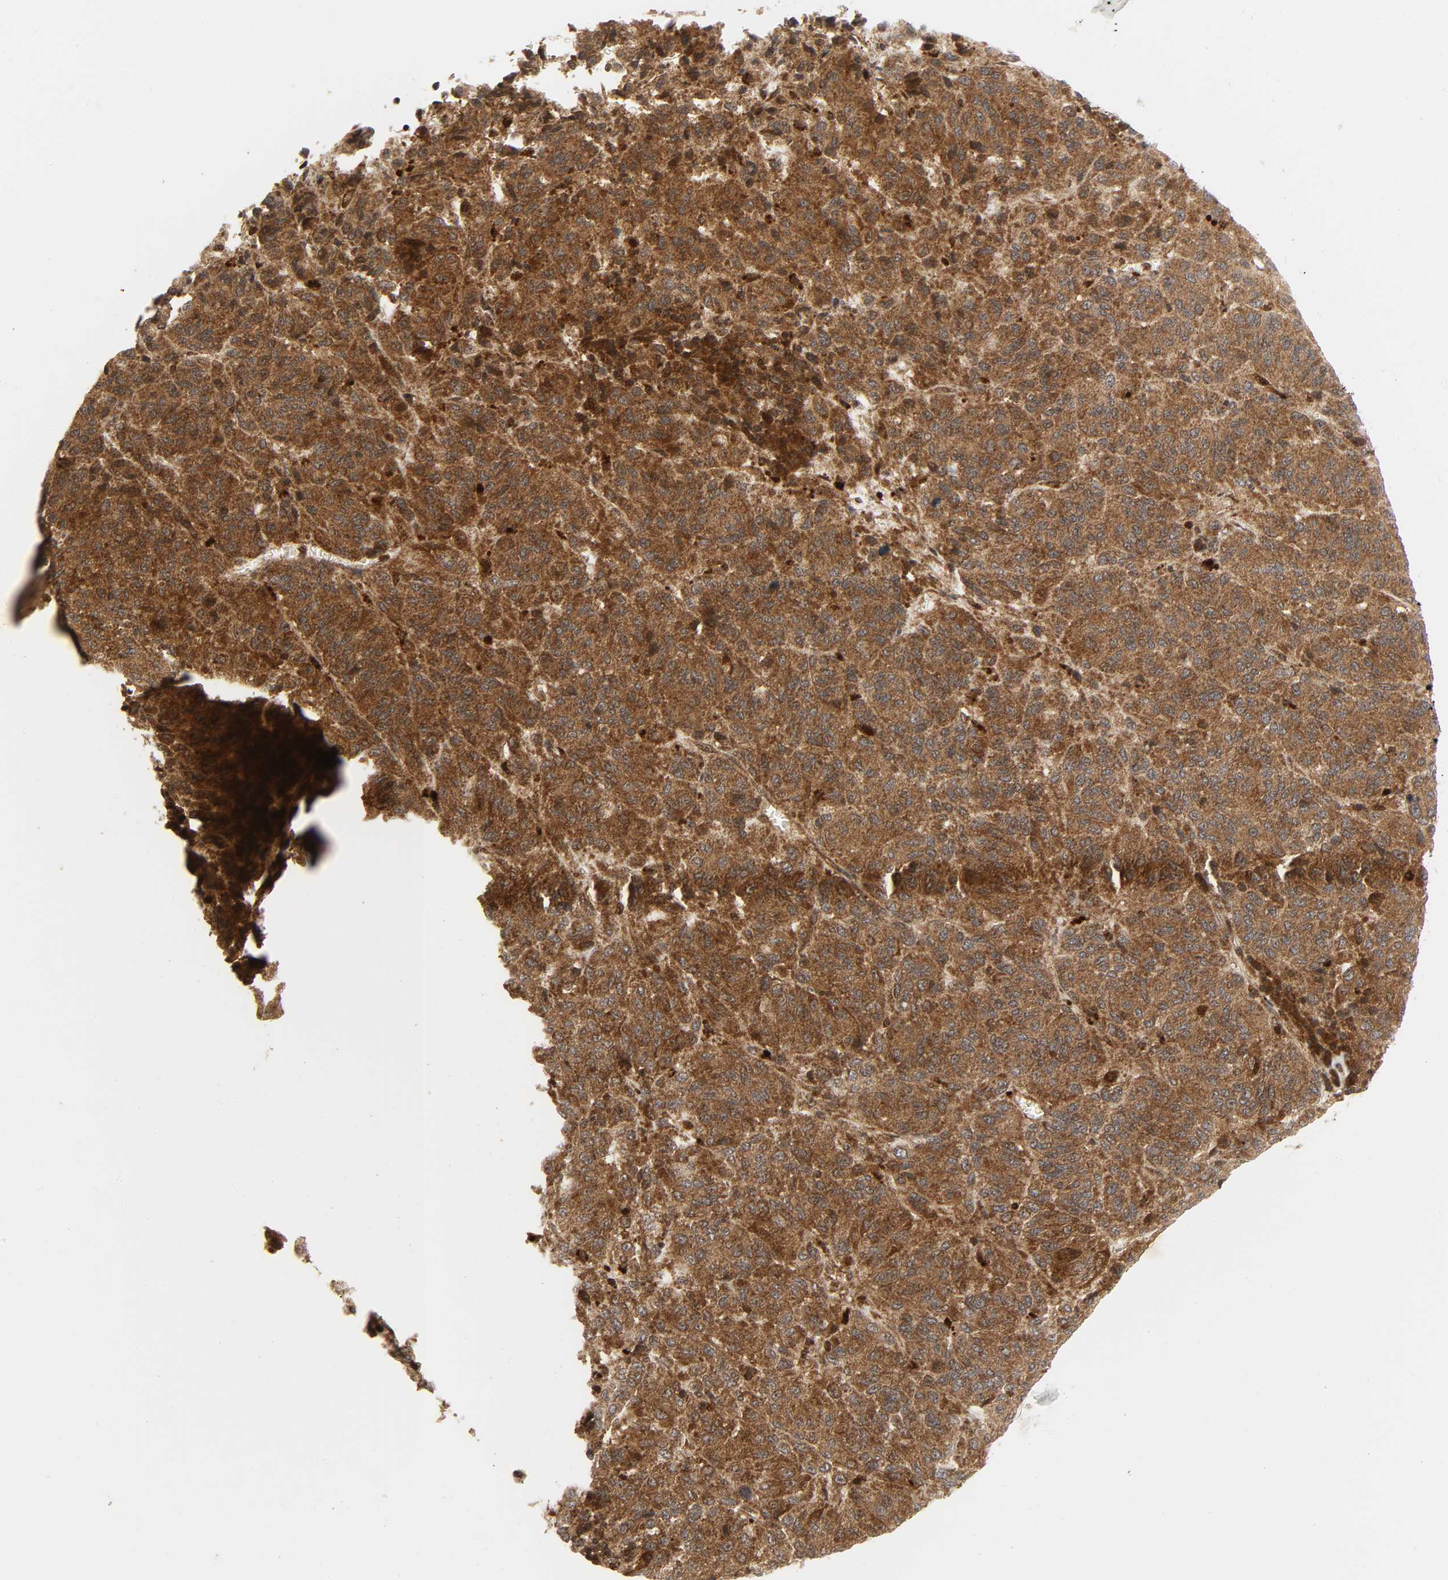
{"staining": {"intensity": "strong", "quantity": ">75%", "location": "cytoplasmic/membranous"}, "tissue": "melanoma", "cell_type": "Tumor cells", "image_type": "cancer", "snomed": [{"axis": "morphology", "description": "Malignant melanoma, Metastatic site"}, {"axis": "topography", "description": "Lung"}], "caption": "Brown immunohistochemical staining in malignant melanoma (metastatic site) demonstrates strong cytoplasmic/membranous expression in approximately >75% of tumor cells. The staining is performed using DAB (3,3'-diaminobenzidine) brown chromogen to label protein expression. The nuclei are counter-stained blue using hematoxylin.", "gene": "CHUK", "patient": {"sex": "male", "age": 64}}